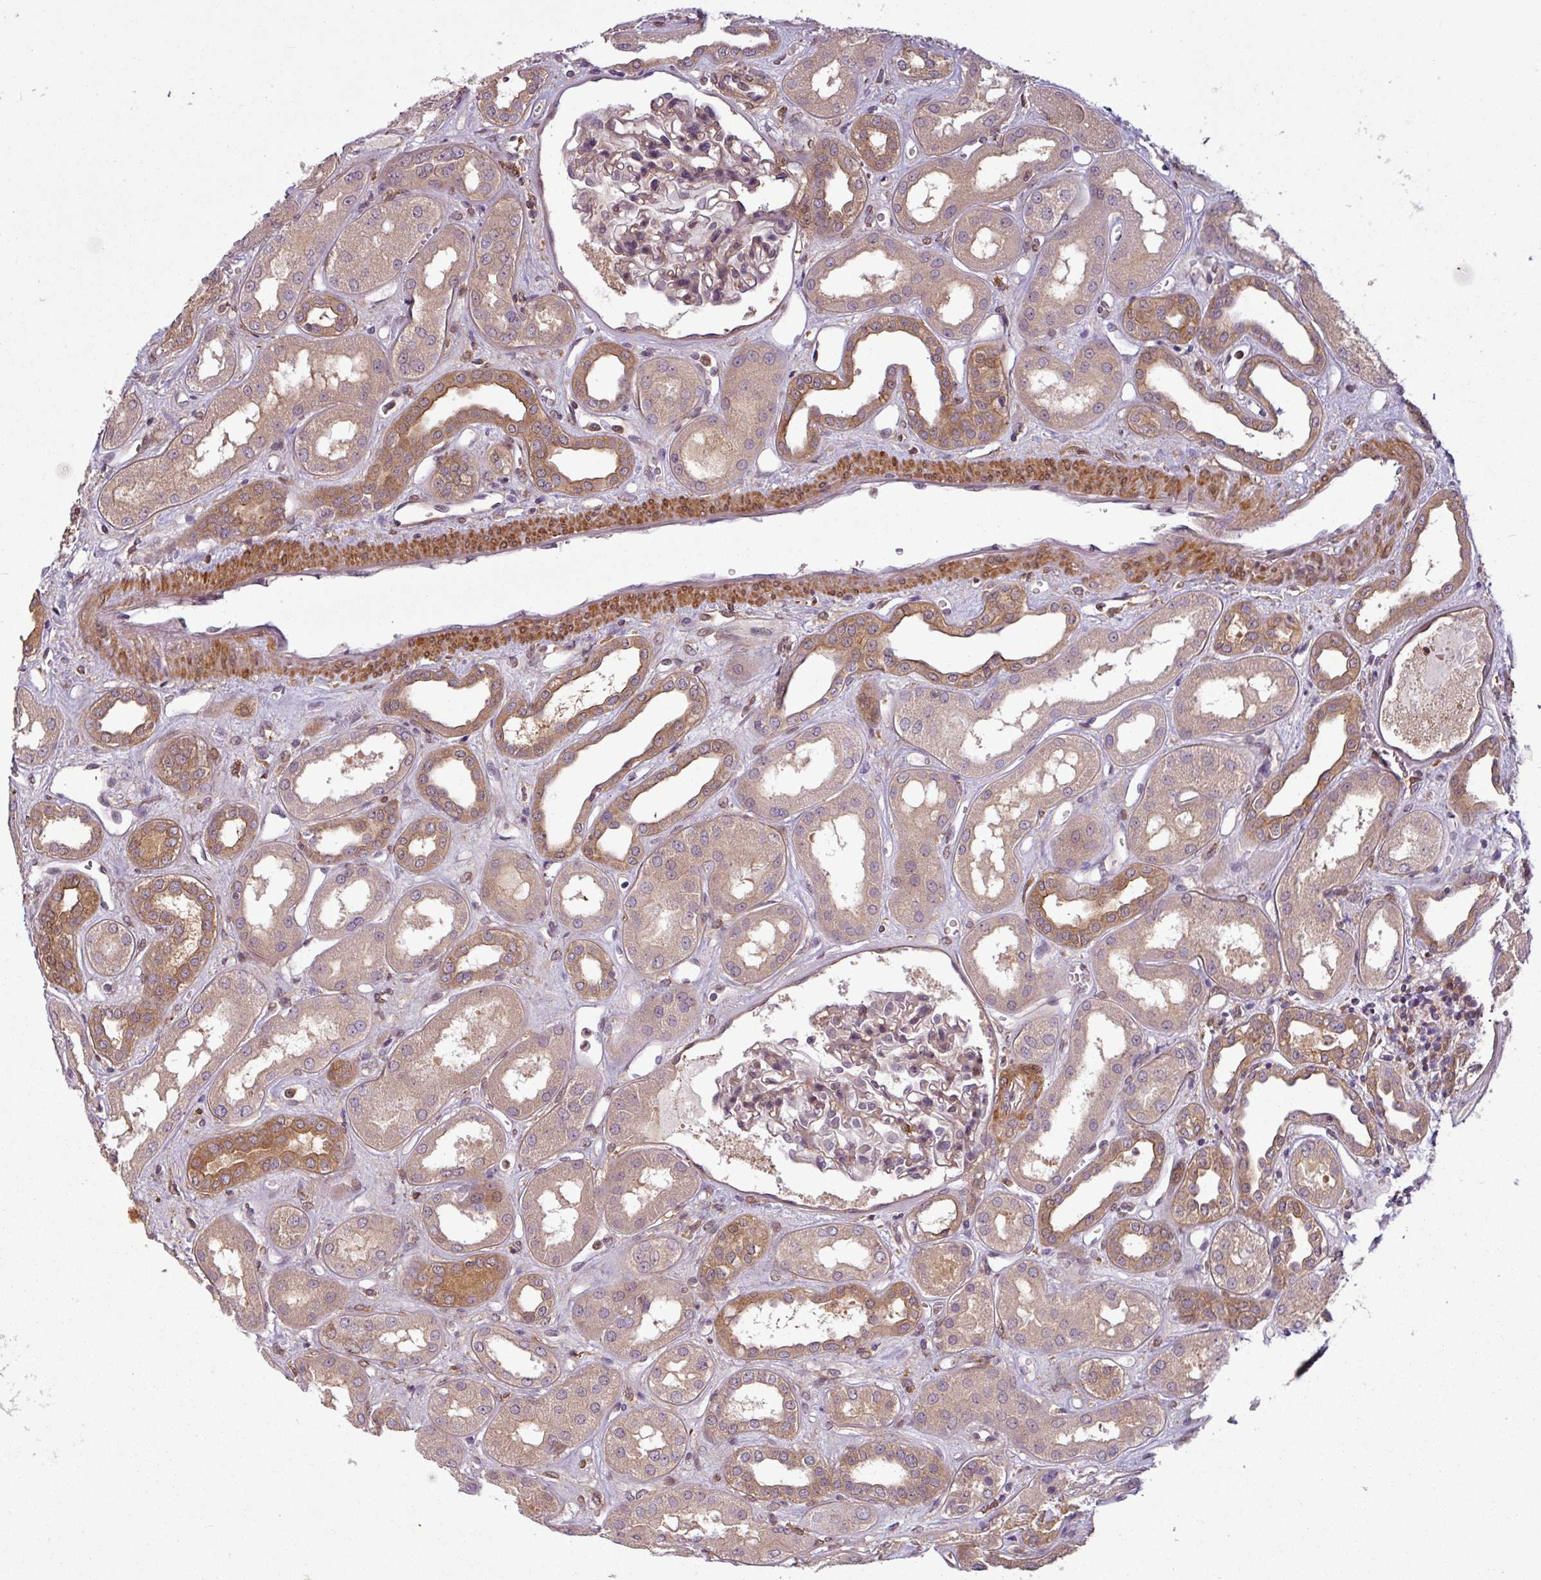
{"staining": {"intensity": "moderate", "quantity": "25%-75%", "location": "cytoplasmic/membranous"}, "tissue": "kidney", "cell_type": "Cells in glomeruli", "image_type": "normal", "snomed": [{"axis": "morphology", "description": "Normal tissue, NOS"}, {"axis": "topography", "description": "Kidney"}], "caption": "Immunohistochemistry (IHC) image of unremarkable kidney: kidney stained using immunohistochemistry displays medium levels of moderate protein expression localized specifically in the cytoplasmic/membranous of cells in glomeruli, appearing as a cytoplasmic/membranous brown color.", "gene": "SH3BGRL", "patient": {"sex": "male", "age": 59}}